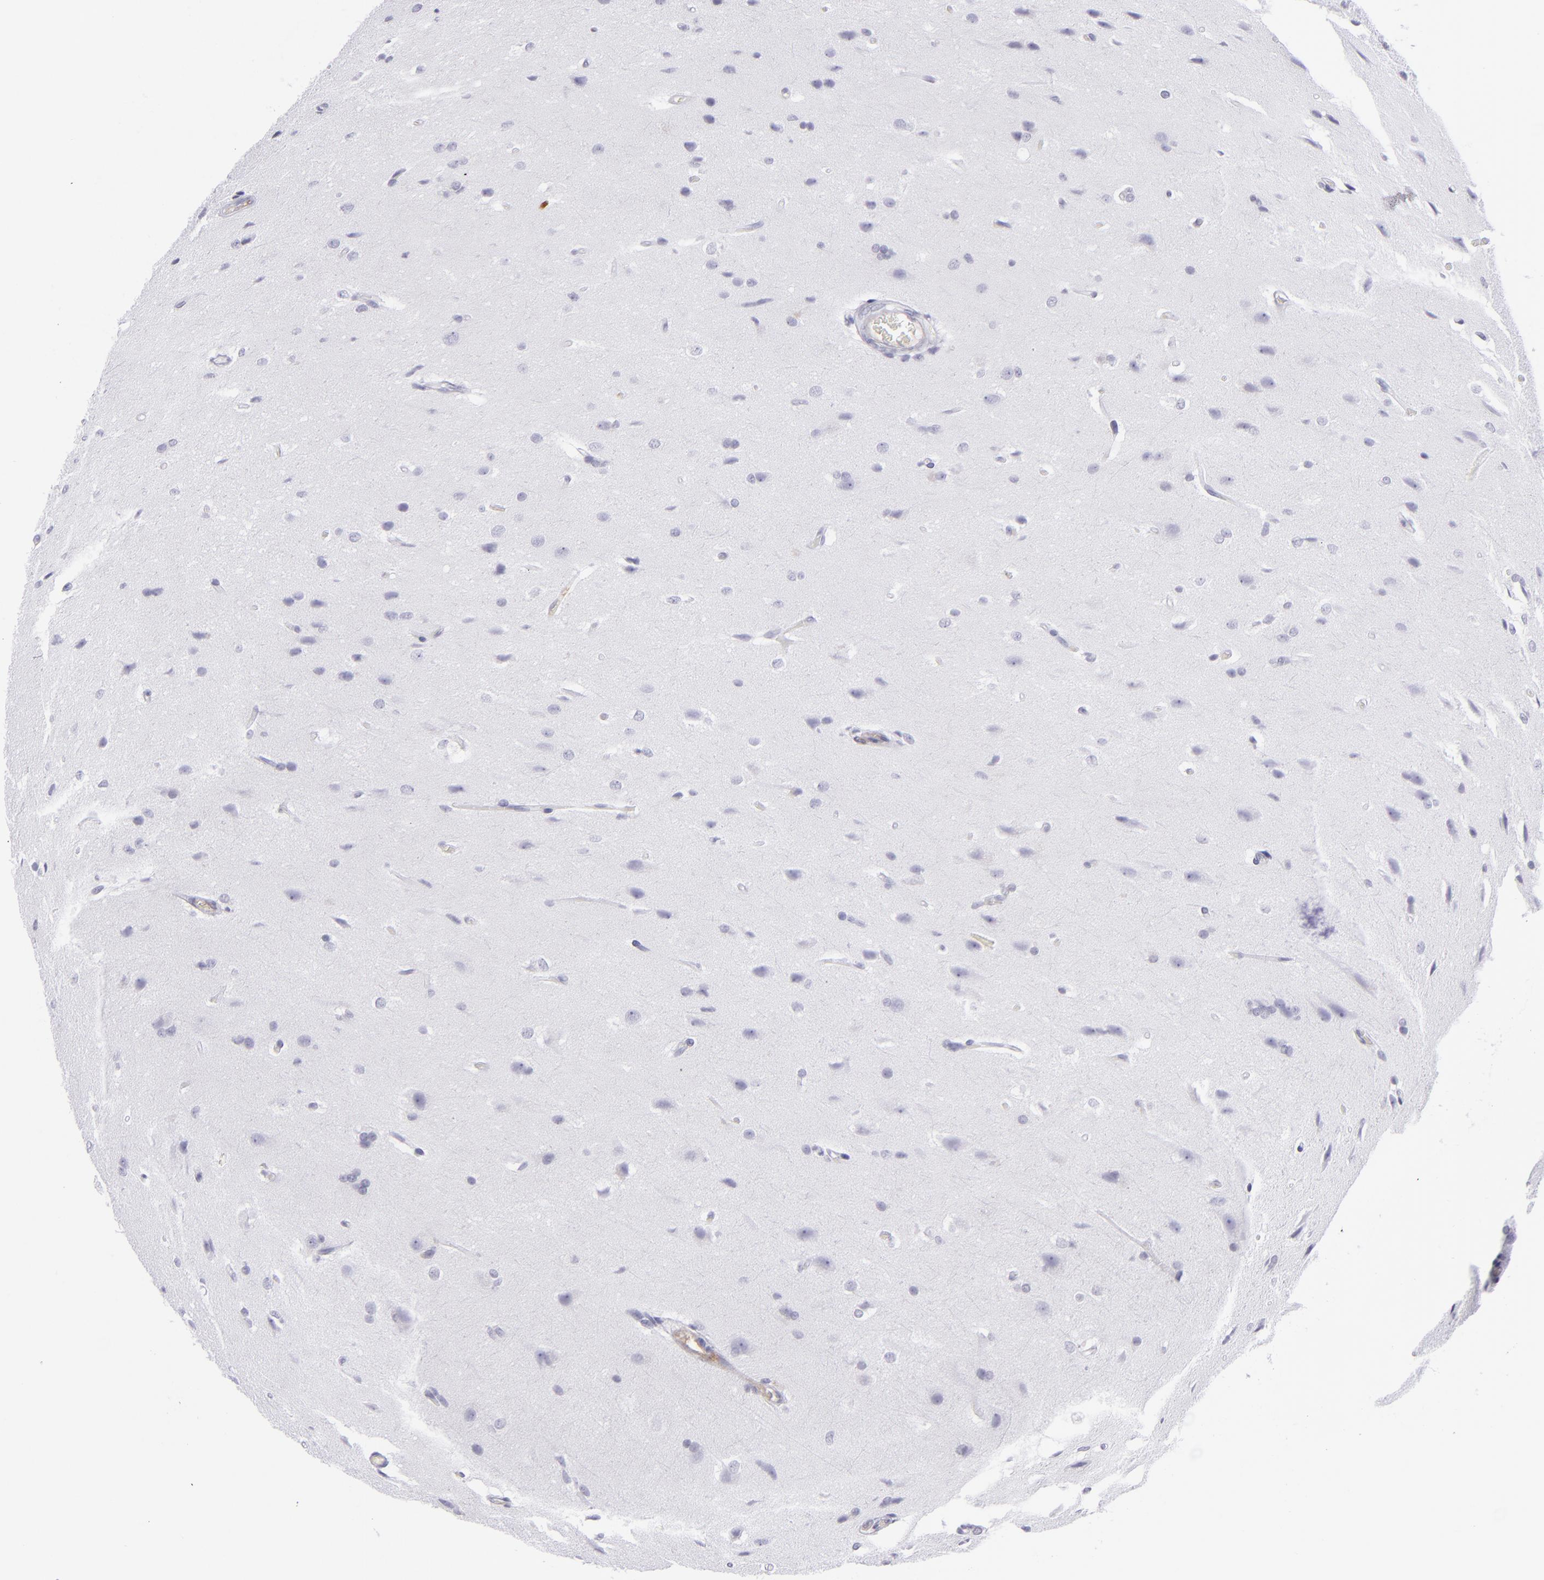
{"staining": {"intensity": "negative", "quantity": "none", "location": "none"}, "tissue": "glioma", "cell_type": "Tumor cells", "image_type": "cancer", "snomed": [{"axis": "morphology", "description": "Glioma, malignant, High grade"}, {"axis": "topography", "description": "Brain"}], "caption": "This is an immunohistochemistry image of human glioma. There is no staining in tumor cells.", "gene": "THBD", "patient": {"sex": "male", "age": 68}}